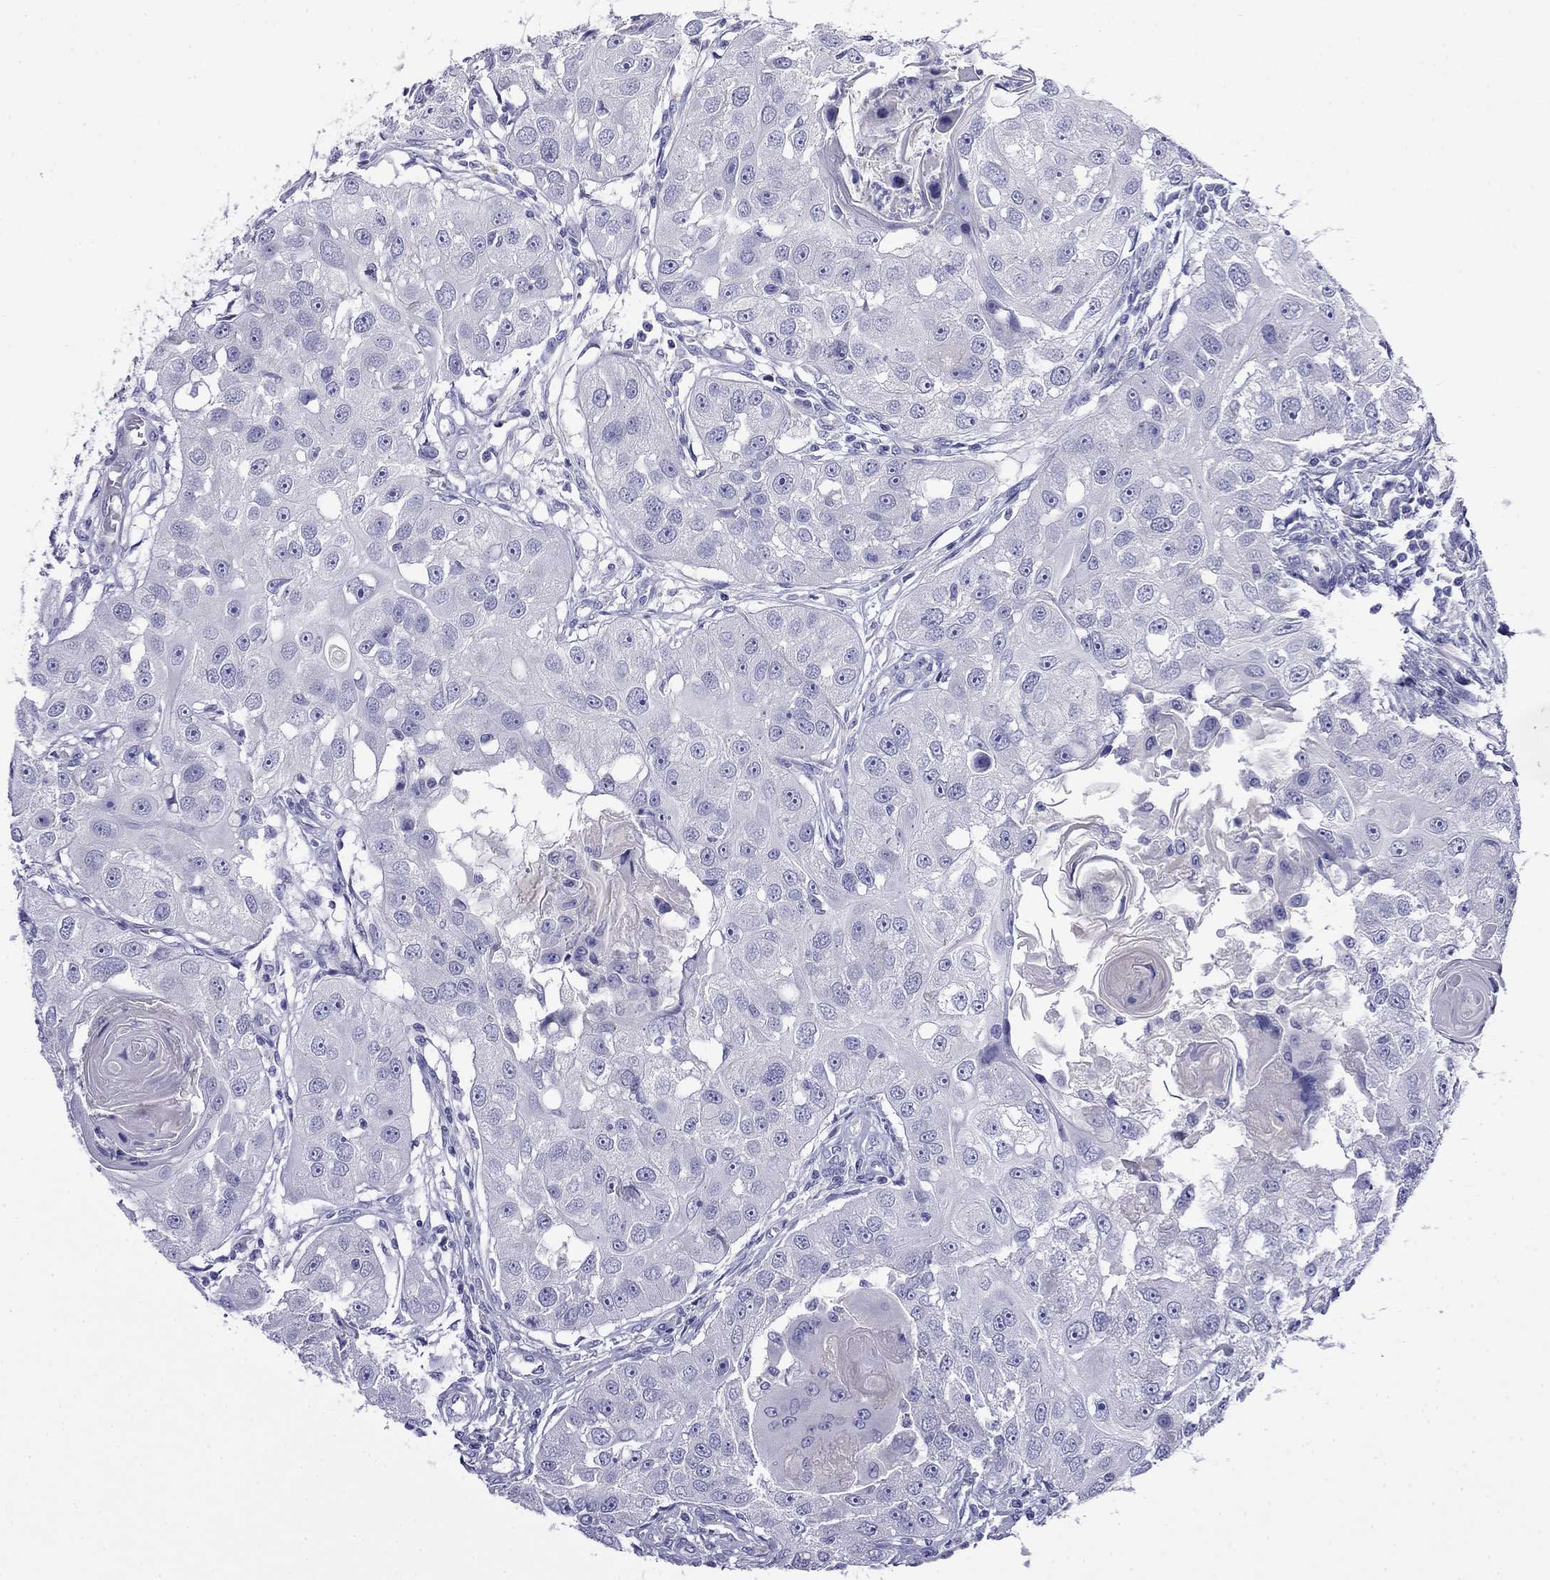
{"staining": {"intensity": "negative", "quantity": "none", "location": "none"}, "tissue": "head and neck cancer", "cell_type": "Tumor cells", "image_type": "cancer", "snomed": [{"axis": "morphology", "description": "Squamous cell carcinoma, NOS"}, {"axis": "topography", "description": "Head-Neck"}], "caption": "Tumor cells are negative for protein expression in human head and neck cancer (squamous cell carcinoma).", "gene": "MYO15A", "patient": {"sex": "male", "age": 51}}